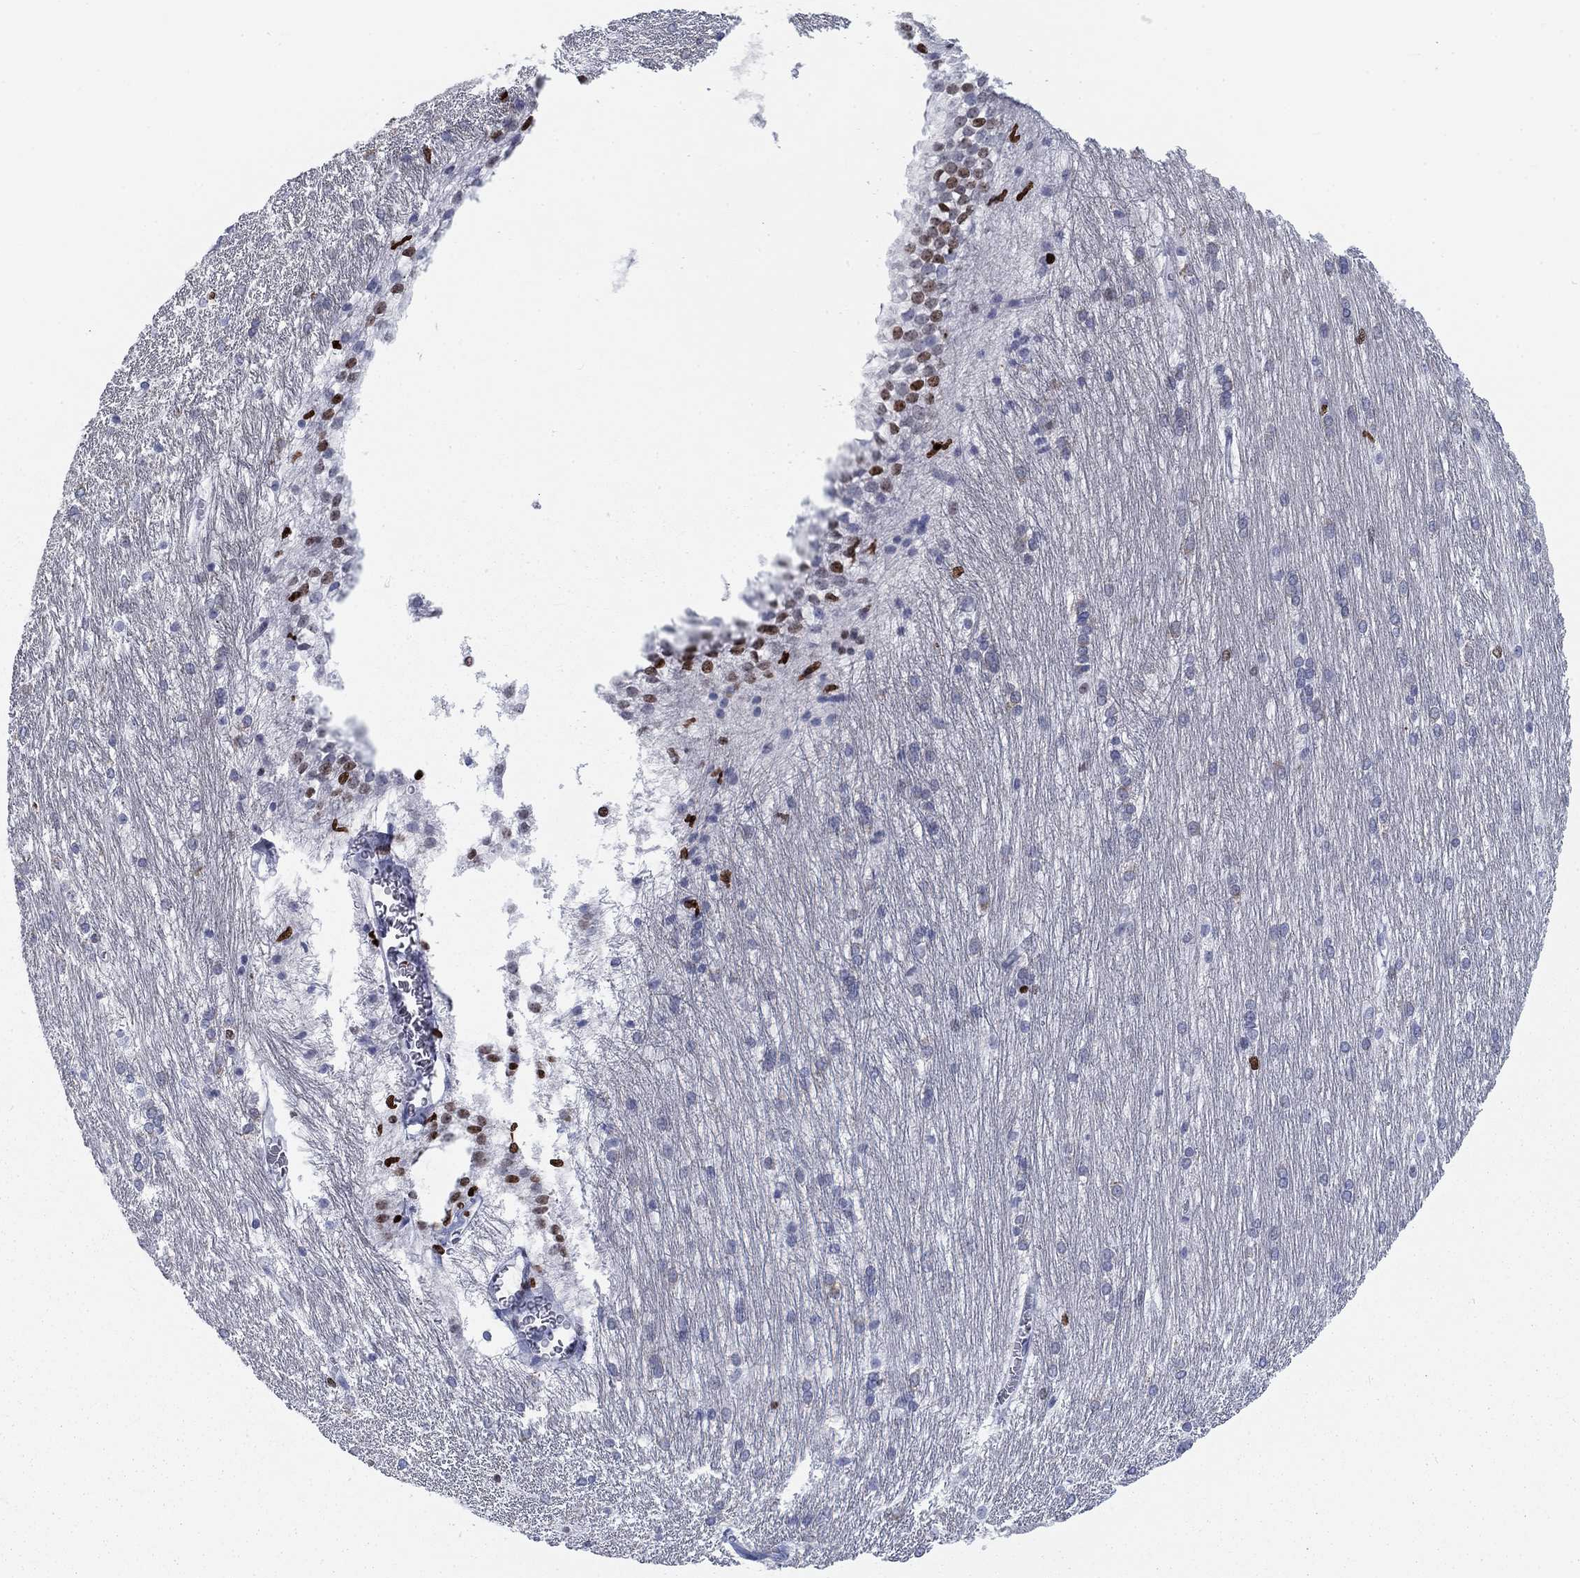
{"staining": {"intensity": "strong", "quantity": "<25%", "location": "nuclear"}, "tissue": "hippocampus", "cell_type": "Glial cells", "image_type": "normal", "snomed": [{"axis": "morphology", "description": "Normal tissue, NOS"}, {"axis": "topography", "description": "Cerebral cortex"}, {"axis": "topography", "description": "Hippocampus"}], "caption": "Protein staining of normal hippocampus displays strong nuclear staining in approximately <25% of glial cells.", "gene": "H1", "patient": {"sex": "female", "age": 19}}